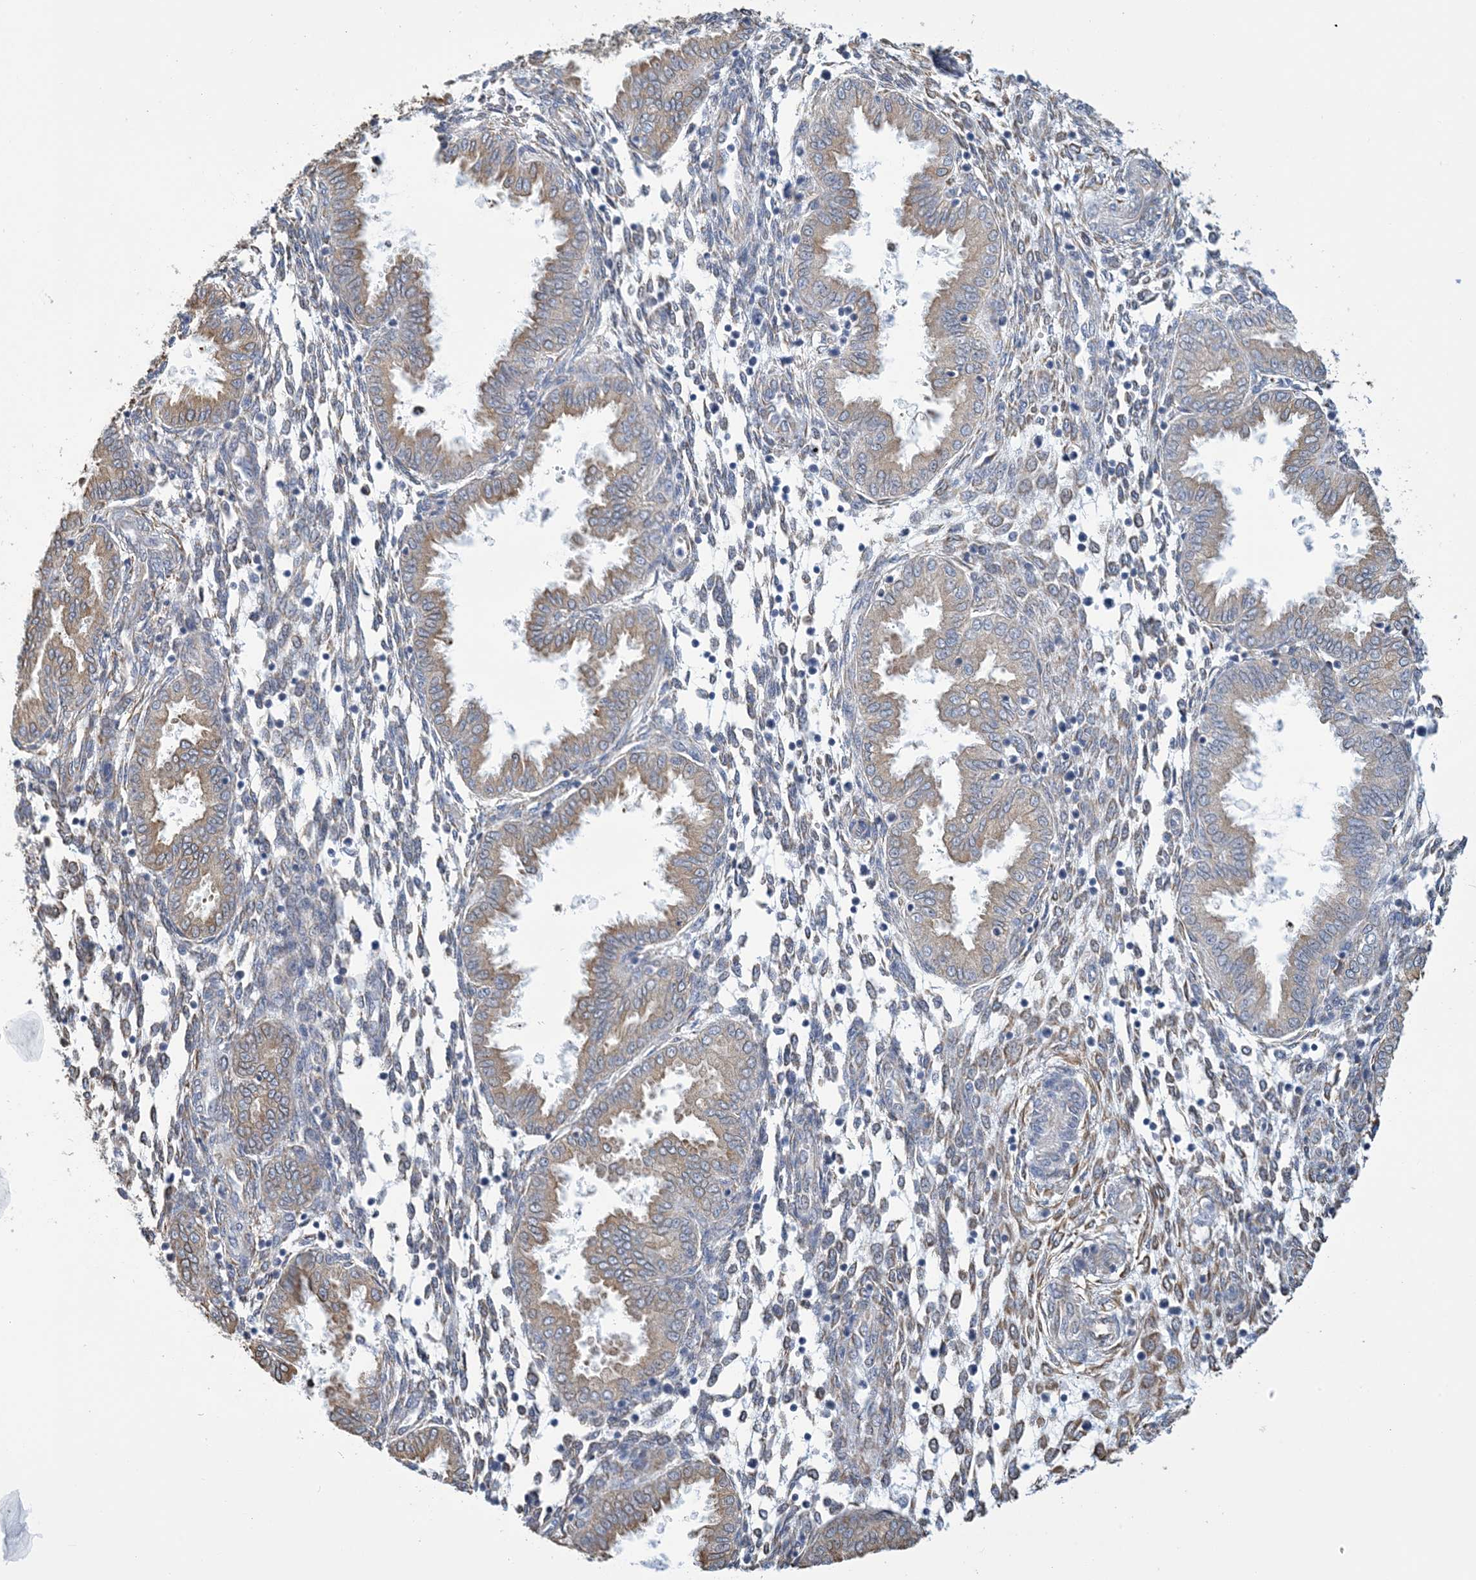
{"staining": {"intensity": "negative", "quantity": "none", "location": "none"}, "tissue": "endometrium", "cell_type": "Cells in endometrial stroma", "image_type": "normal", "snomed": [{"axis": "morphology", "description": "Normal tissue, NOS"}, {"axis": "topography", "description": "Endometrium"}], "caption": "This is a histopathology image of IHC staining of benign endometrium, which shows no positivity in cells in endometrial stroma.", "gene": "CCDC14", "patient": {"sex": "female", "age": 33}}